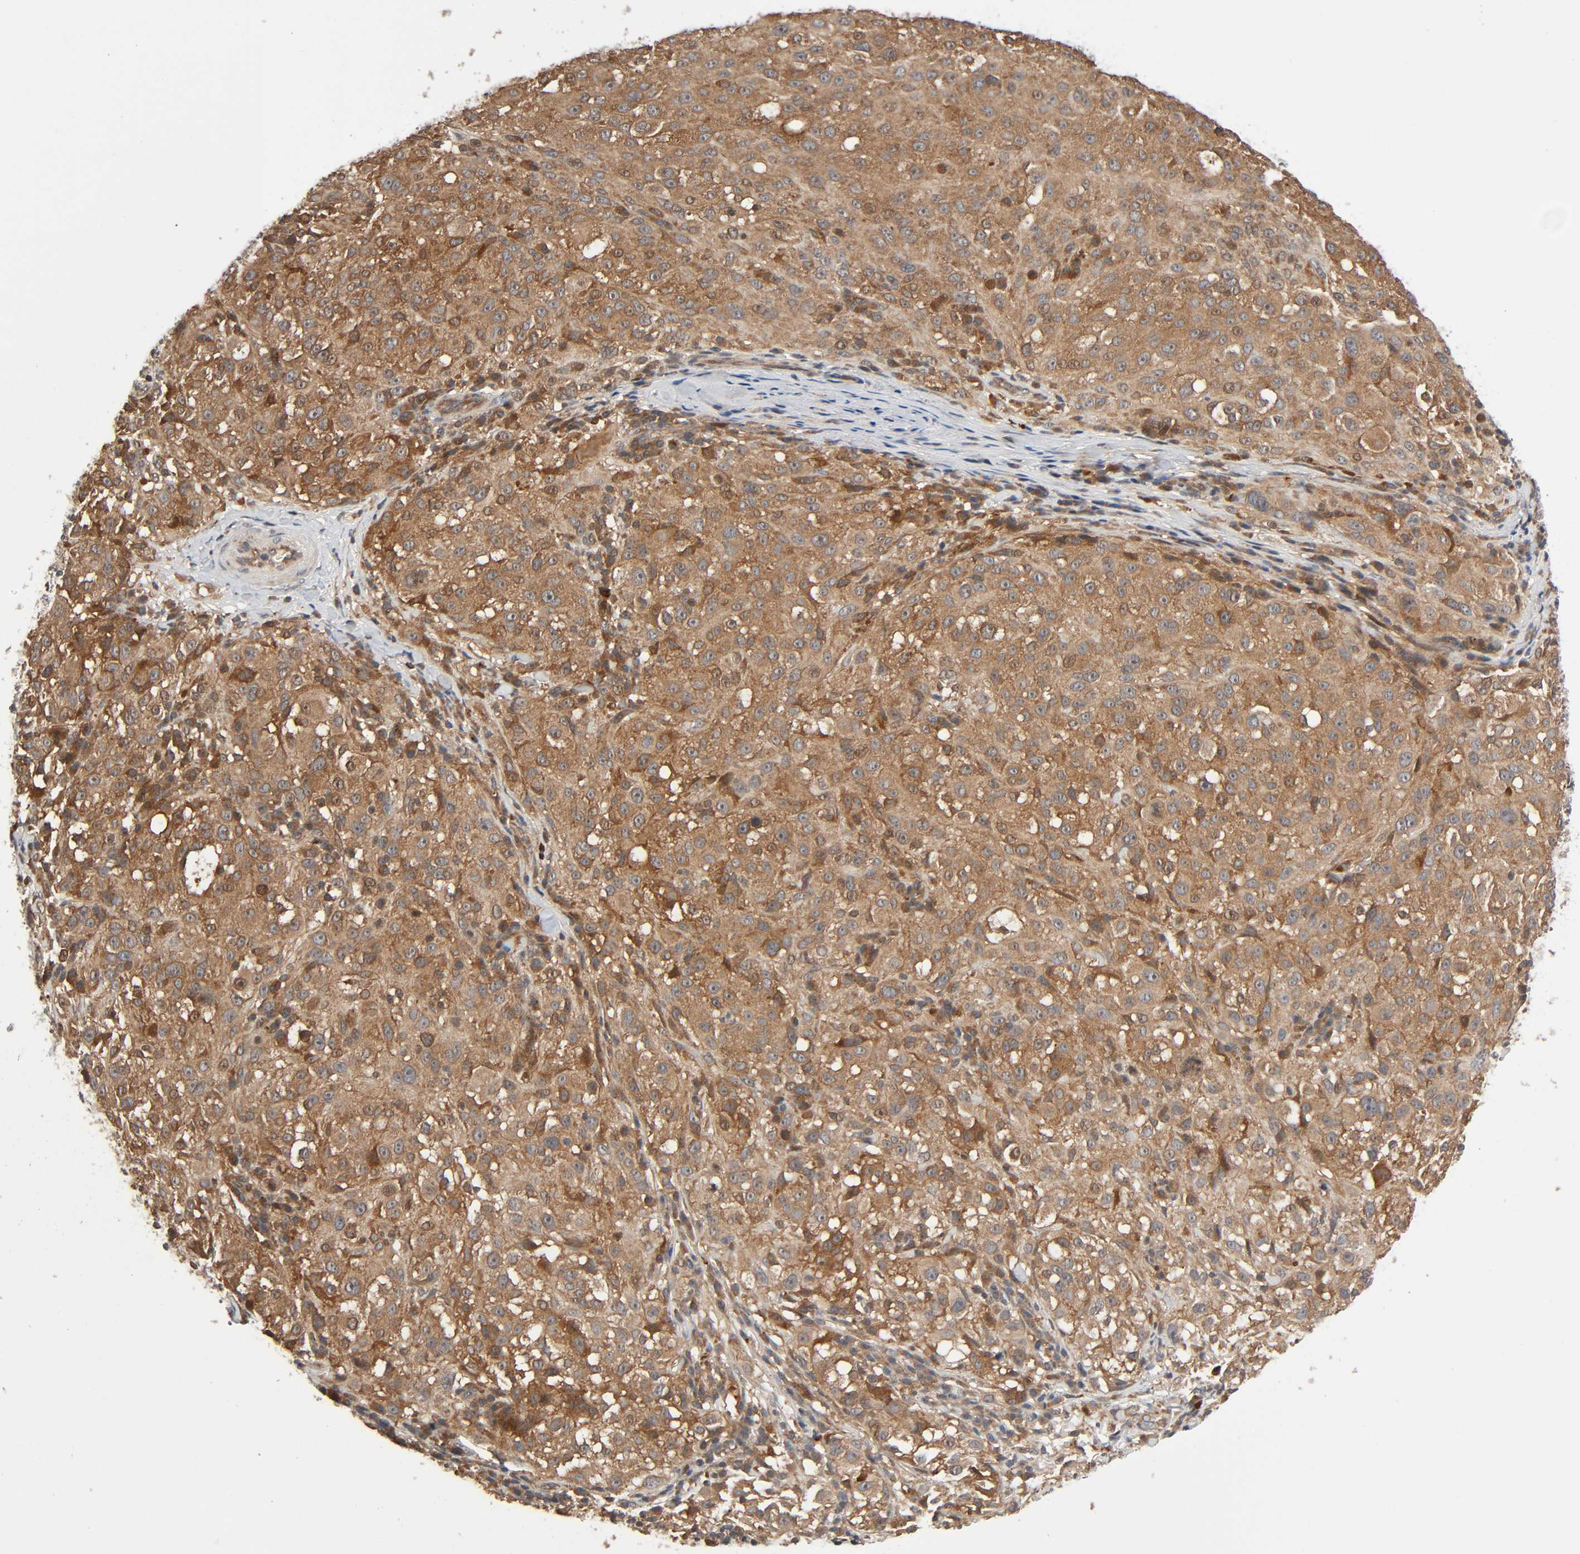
{"staining": {"intensity": "moderate", "quantity": ">75%", "location": "cytoplasmic/membranous"}, "tissue": "melanoma", "cell_type": "Tumor cells", "image_type": "cancer", "snomed": [{"axis": "morphology", "description": "Necrosis, NOS"}, {"axis": "morphology", "description": "Malignant melanoma, NOS"}, {"axis": "topography", "description": "Skin"}], "caption": "A high-resolution photomicrograph shows immunohistochemistry (IHC) staining of malignant melanoma, which demonstrates moderate cytoplasmic/membranous expression in about >75% of tumor cells.", "gene": "PPP2R1B", "patient": {"sex": "female", "age": 87}}